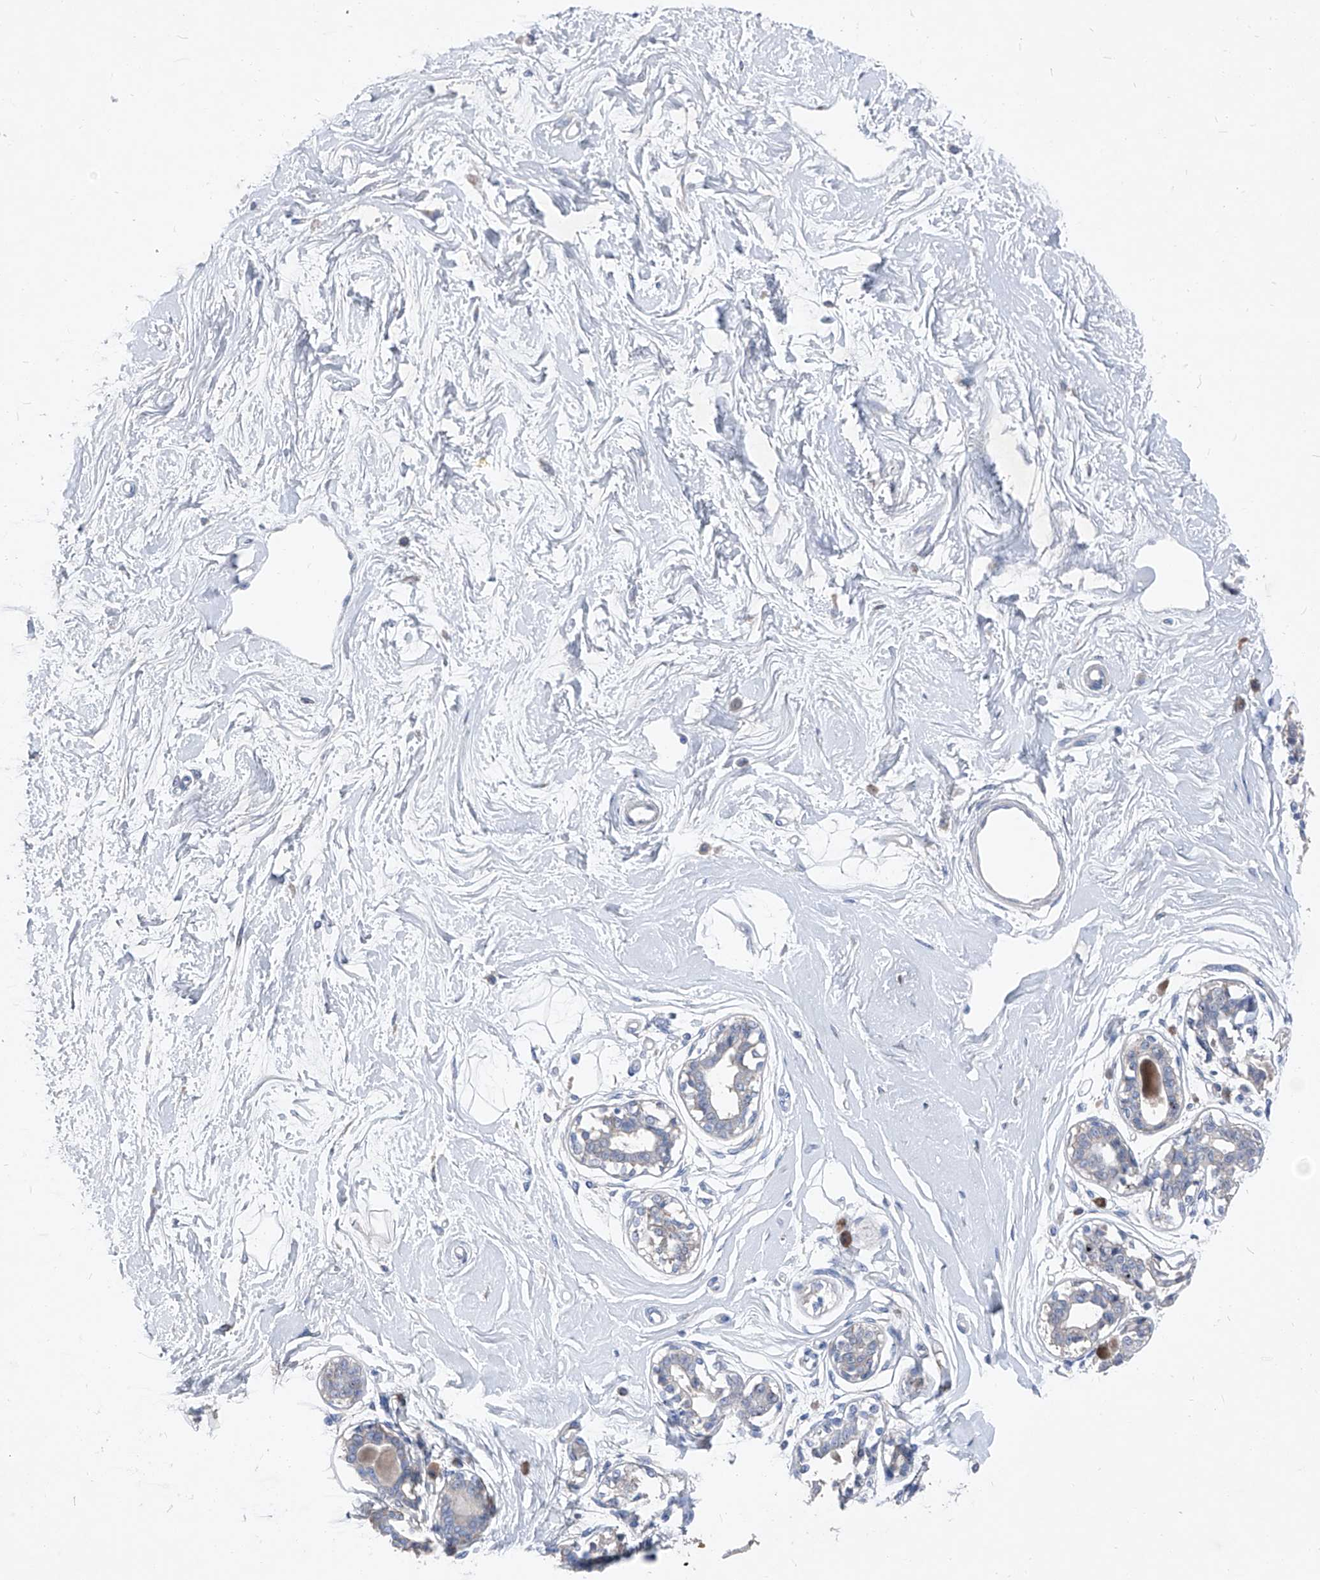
{"staining": {"intensity": "negative", "quantity": "none", "location": "none"}, "tissue": "breast", "cell_type": "Adipocytes", "image_type": "normal", "snomed": [{"axis": "morphology", "description": "Normal tissue, NOS"}, {"axis": "topography", "description": "Breast"}], "caption": "This is an immunohistochemistry photomicrograph of unremarkable human breast. There is no expression in adipocytes.", "gene": "IFI27", "patient": {"sex": "female", "age": 45}}